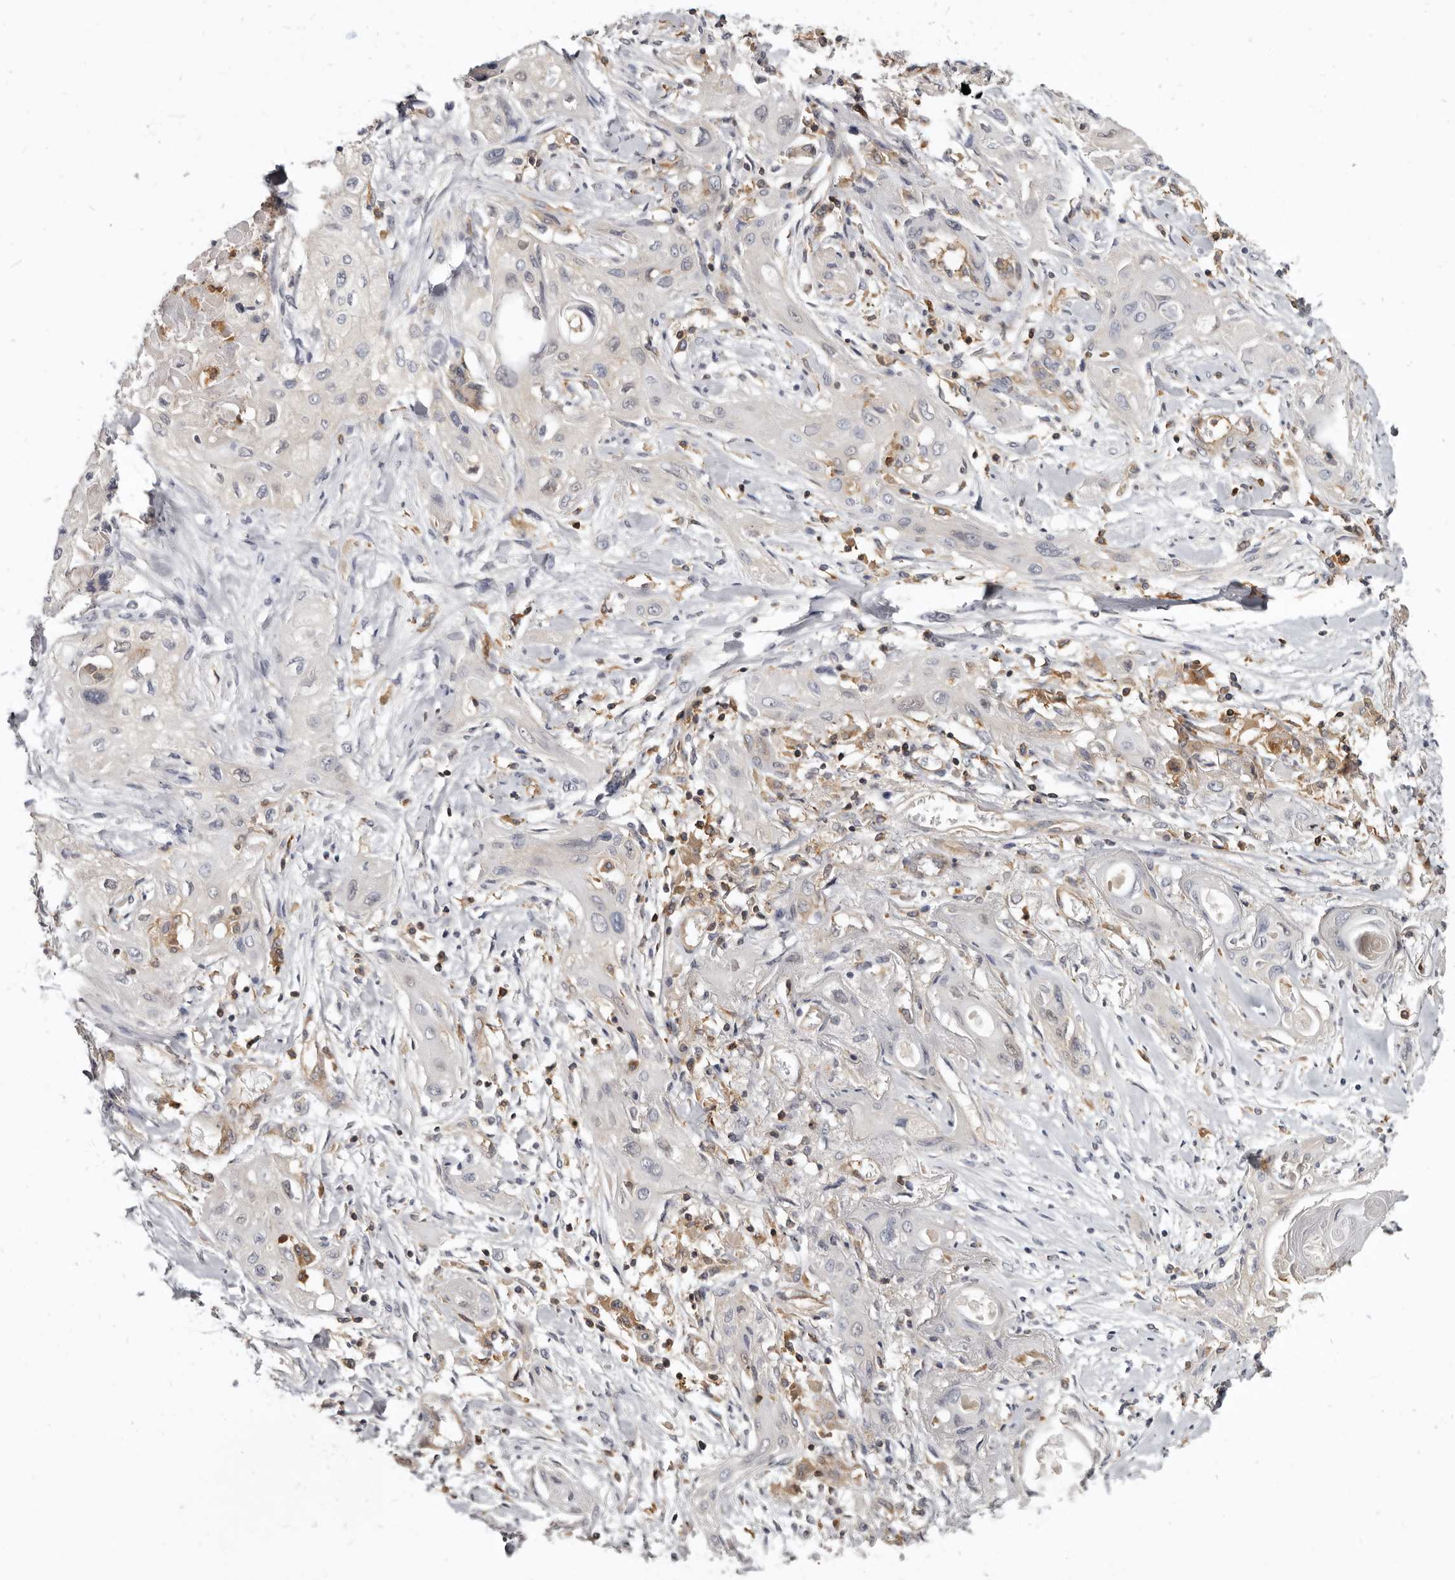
{"staining": {"intensity": "negative", "quantity": "none", "location": "none"}, "tissue": "lung cancer", "cell_type": "Tumor cells", "image_type": "cancer", "snomed": [{"axis": "morphology", "description": "Squamous cell carcinoma, NOS"}, {"axis": "topography", "description": "Lung"}], "caption": "Immunohistochemical staining of human squamous cell carcinoma (lung) shows no significant positivity in tumor cells.", "gene": "CBL", "patient": {"sex": "female", "age": 47}}